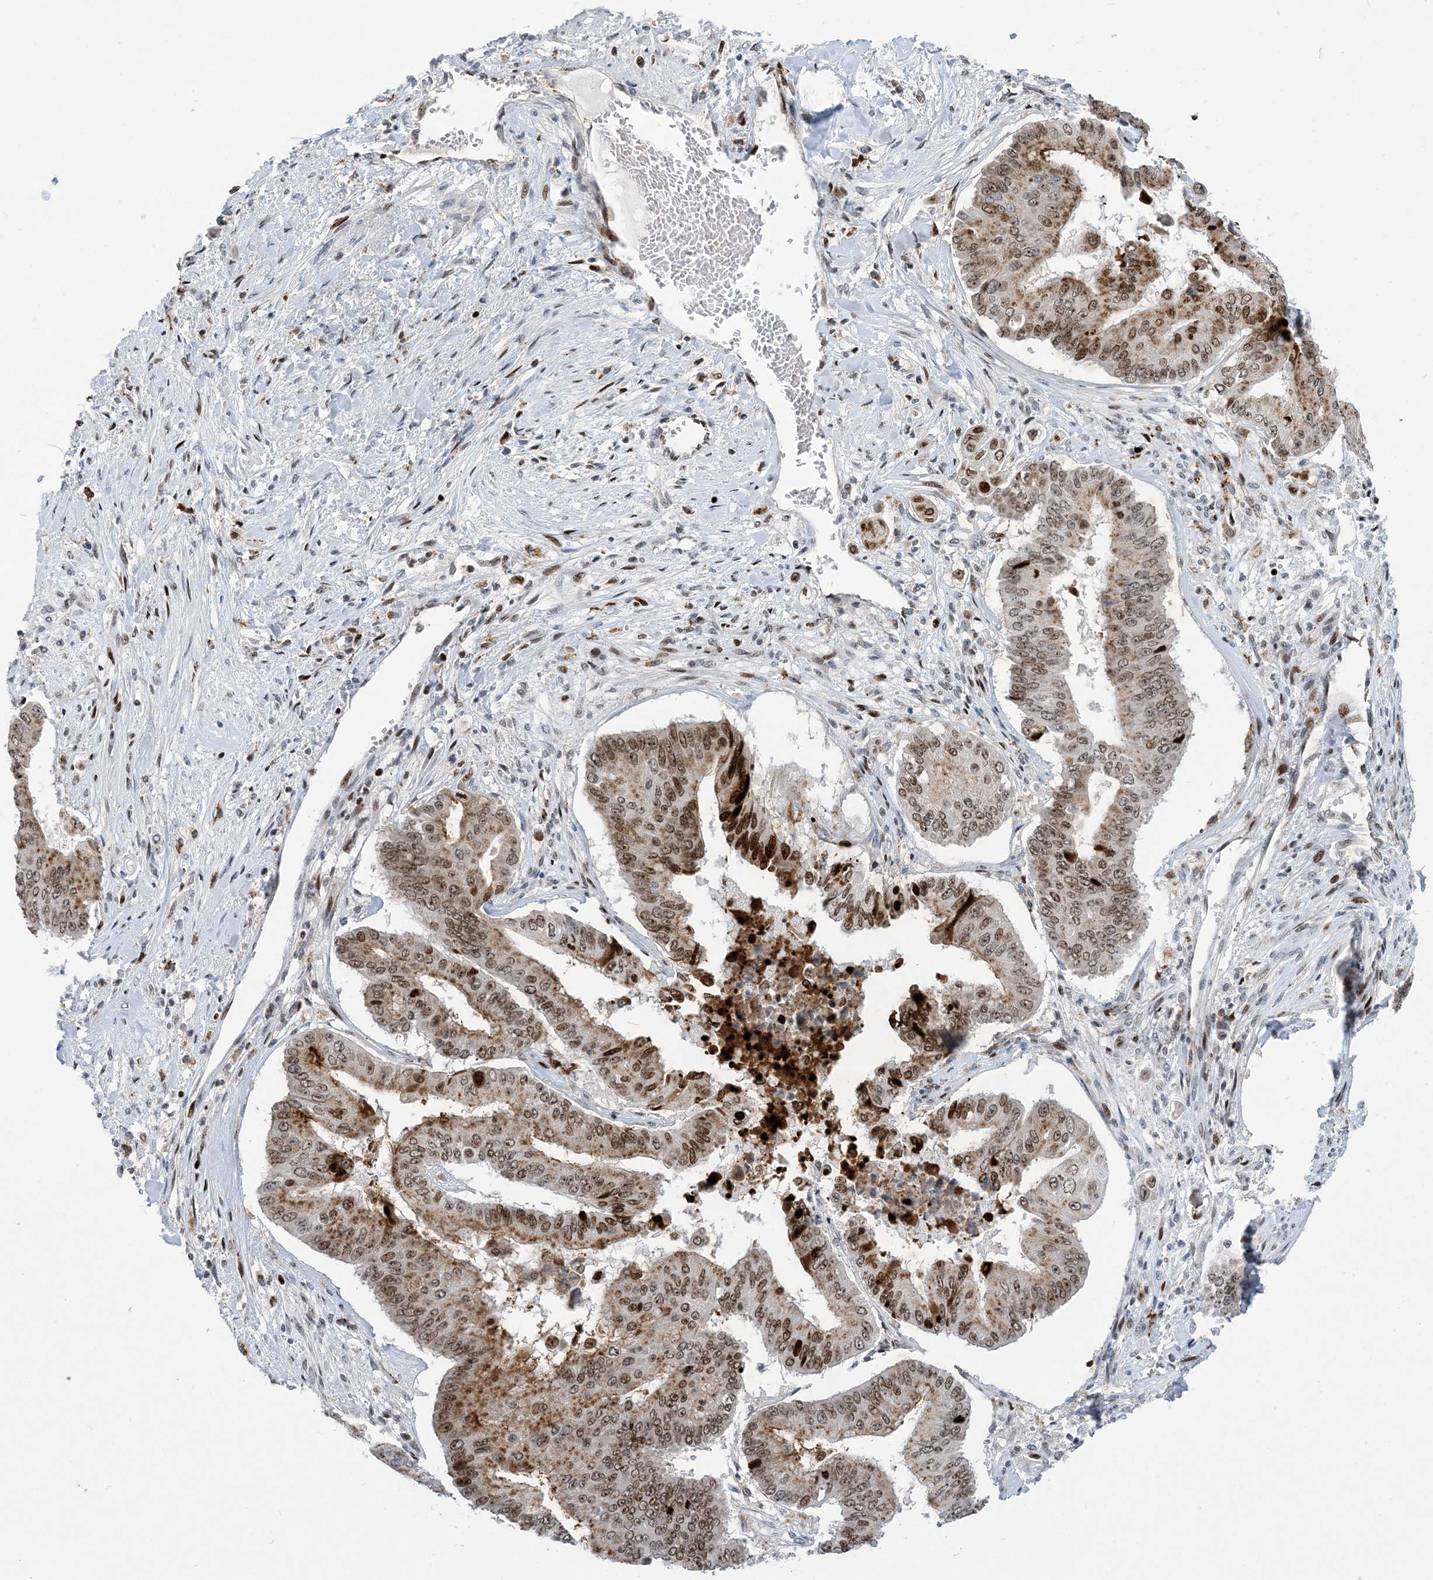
{"staining": {"intensity": "moderate", "quantity": ">75%", "location": "nuclear"}, "tissue": "pancreatic cancer", "cell_type": "Tumor cells", "image_type": "cancer", "snomed": [{"axis": "morphology", "description": "Adenocarcinoma, NOS"}, {"axis": "topography", "description": "Pancreas"}], "caption": "IHC of human adenocarcinoma (pancreatic) displays medium levels of moderate nuclear staining in approximately >75% of tumor cells.", "gene": "SLC25A53", "patient": {"sex": "female", "age": 77}}